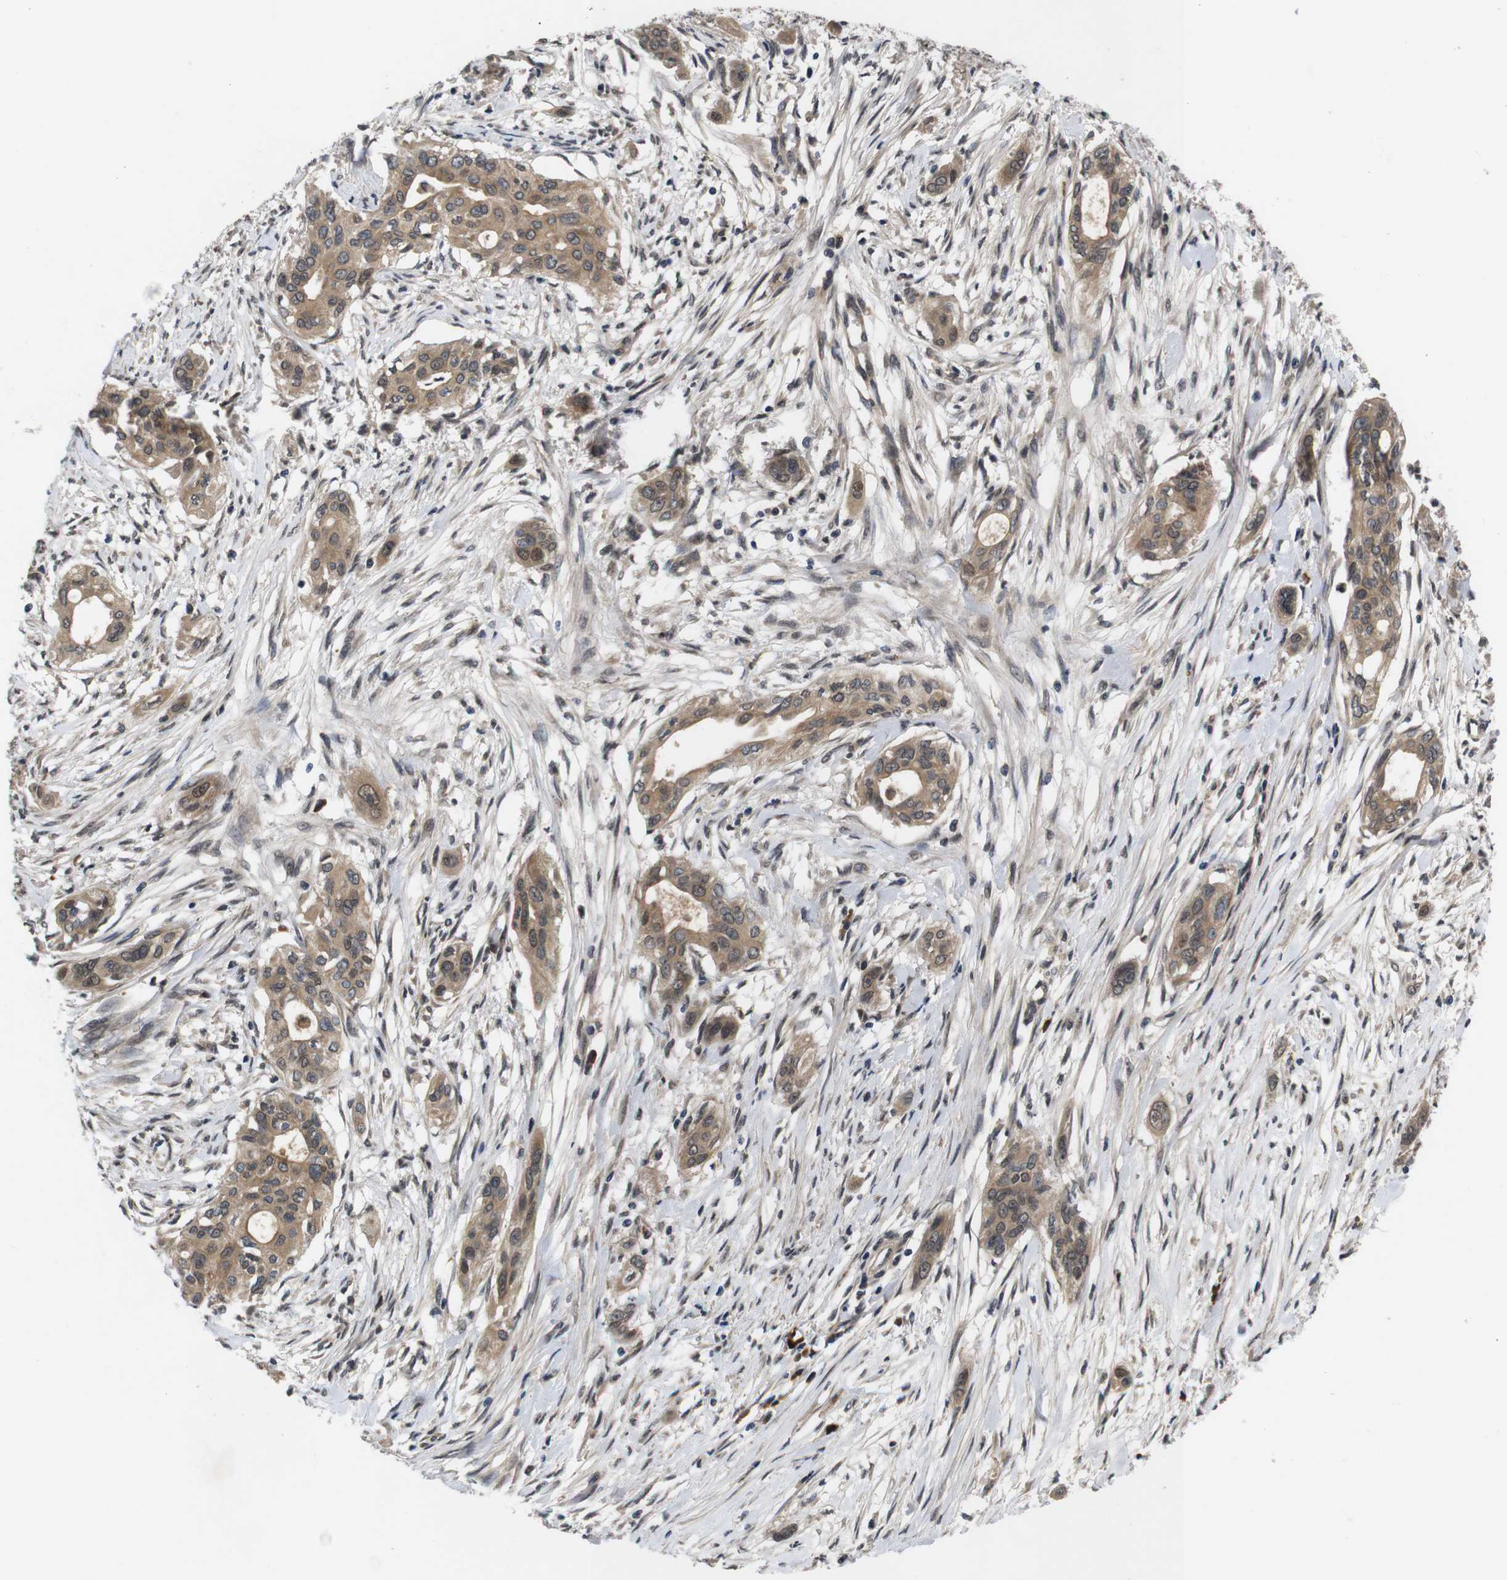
{"staining": {"intensity": "moderate", "quantity": ">75%", "location": "cytoplasmic/membranous"}, "tissue": "pancreatic cancer", "cell_type": "Tumor cells", "image_type": "cancer", "snomed": [{"axis": "morphology", "description": "Adenocarcinoma, NOS"}, {"axis": "topography", "description": "Pancreas"}], "caption": "Pancreatic adenocarcinoma tissue exhibits moderate cytoplasmic/membranous expression in about >75% of tumor cells, visualized by immunohistochemistry. The staining is performed using DAB brown chromogen to label protein expression. The nuclei are counter-stained blue using hematoxylin.", "gene": "ZBTB46", "patient": {"sex": "female", "age": 60}}